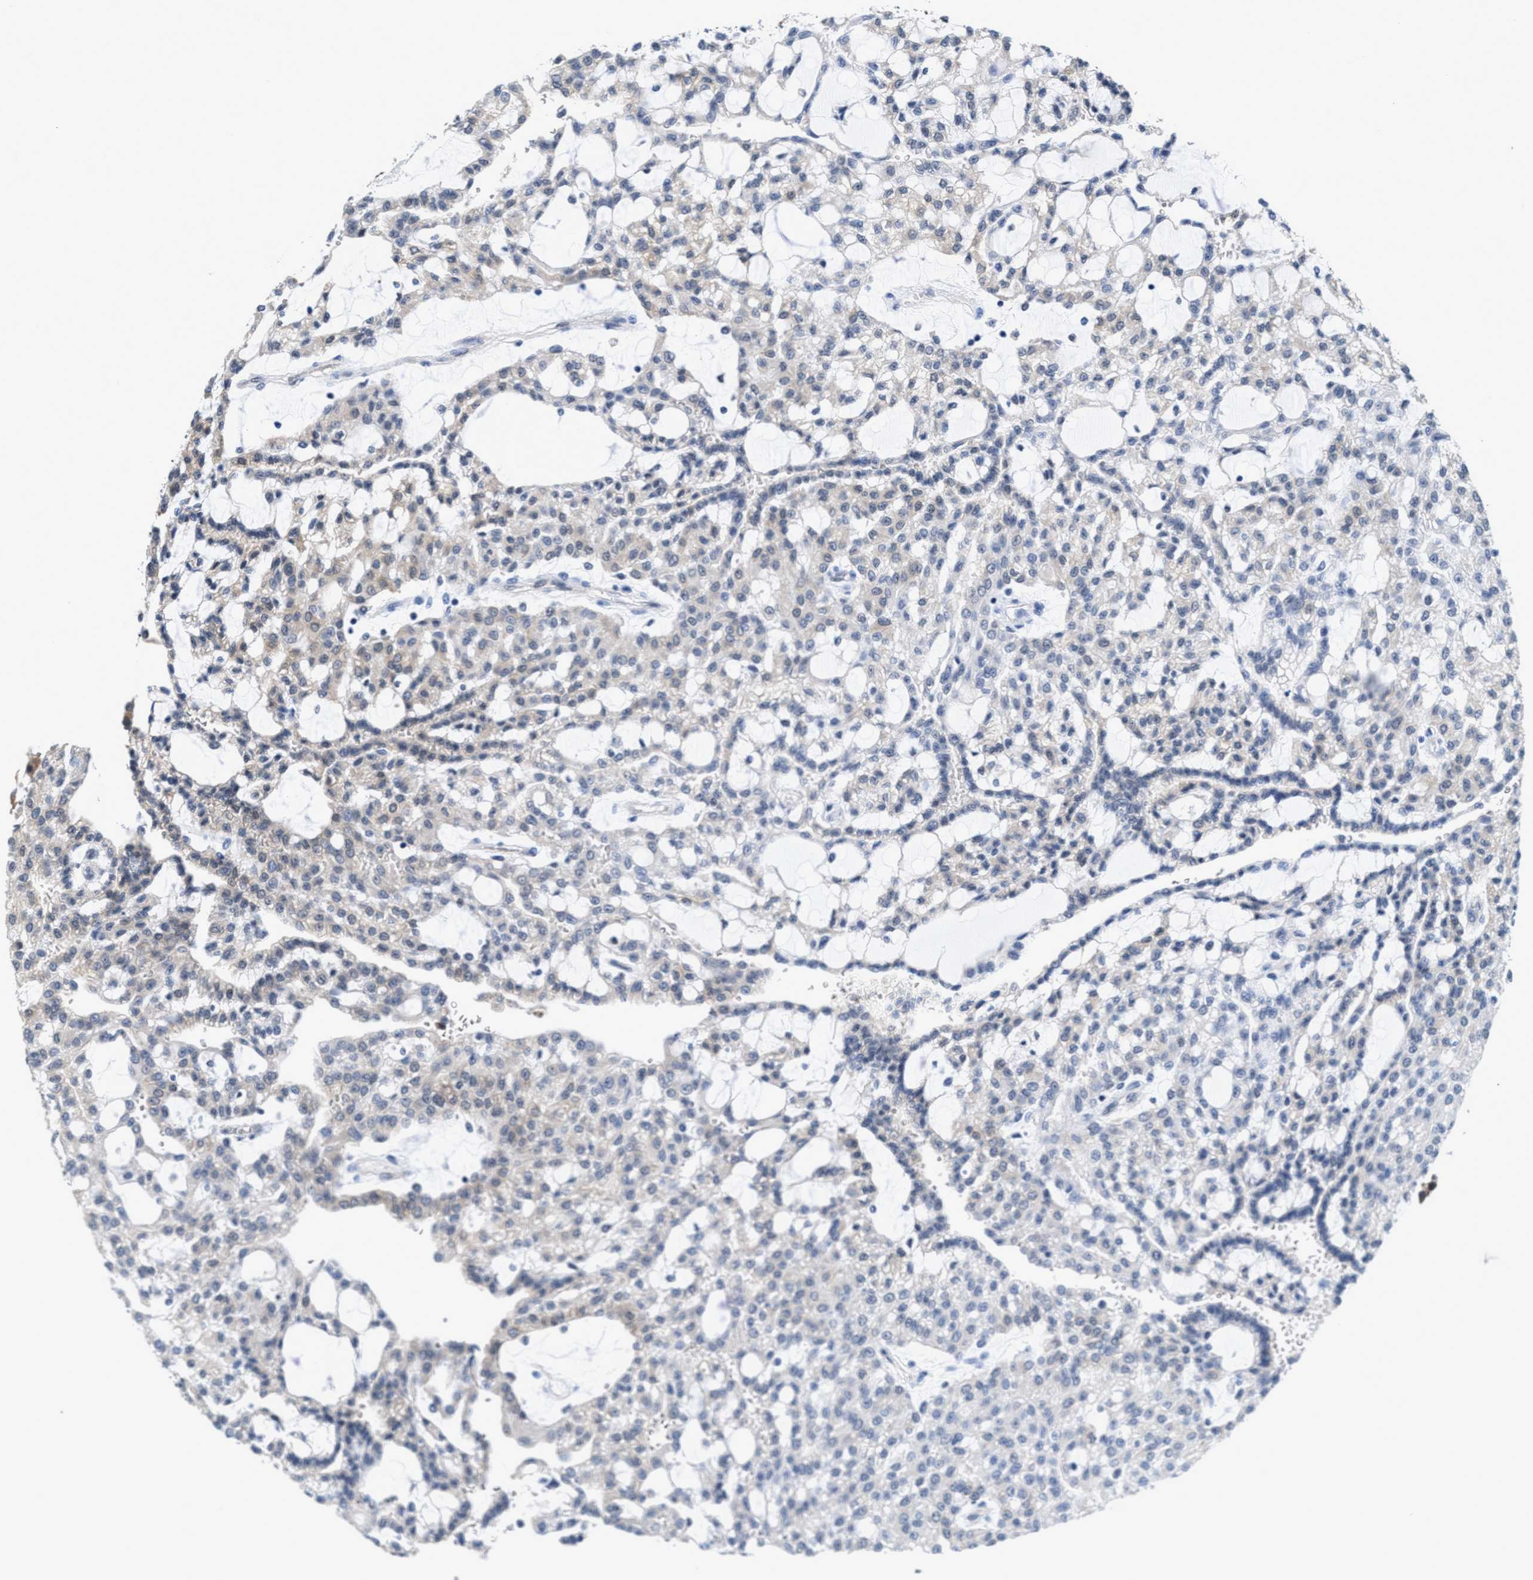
{"staining": {"intensity": "negative", "quantity": "none", "location": "none"}, "tissue": "renal cancer", "cell_type": "Tumor cells", "image_type": "cancer", "snomed": [{"axis": "morphology", "description": "Adenocarcinoma, NOS"}, {"axis": "topography", "description": "Kidney"}], "caption": "This histopathology image is of renal adenocarcinoma stained with immunohistochemistry to label a protein in brown with the nuclei are counter-stained blue. There is no expression in tumor cells.", "gene": "ACLY", "patient": {"sex": "male", "age": 63}}